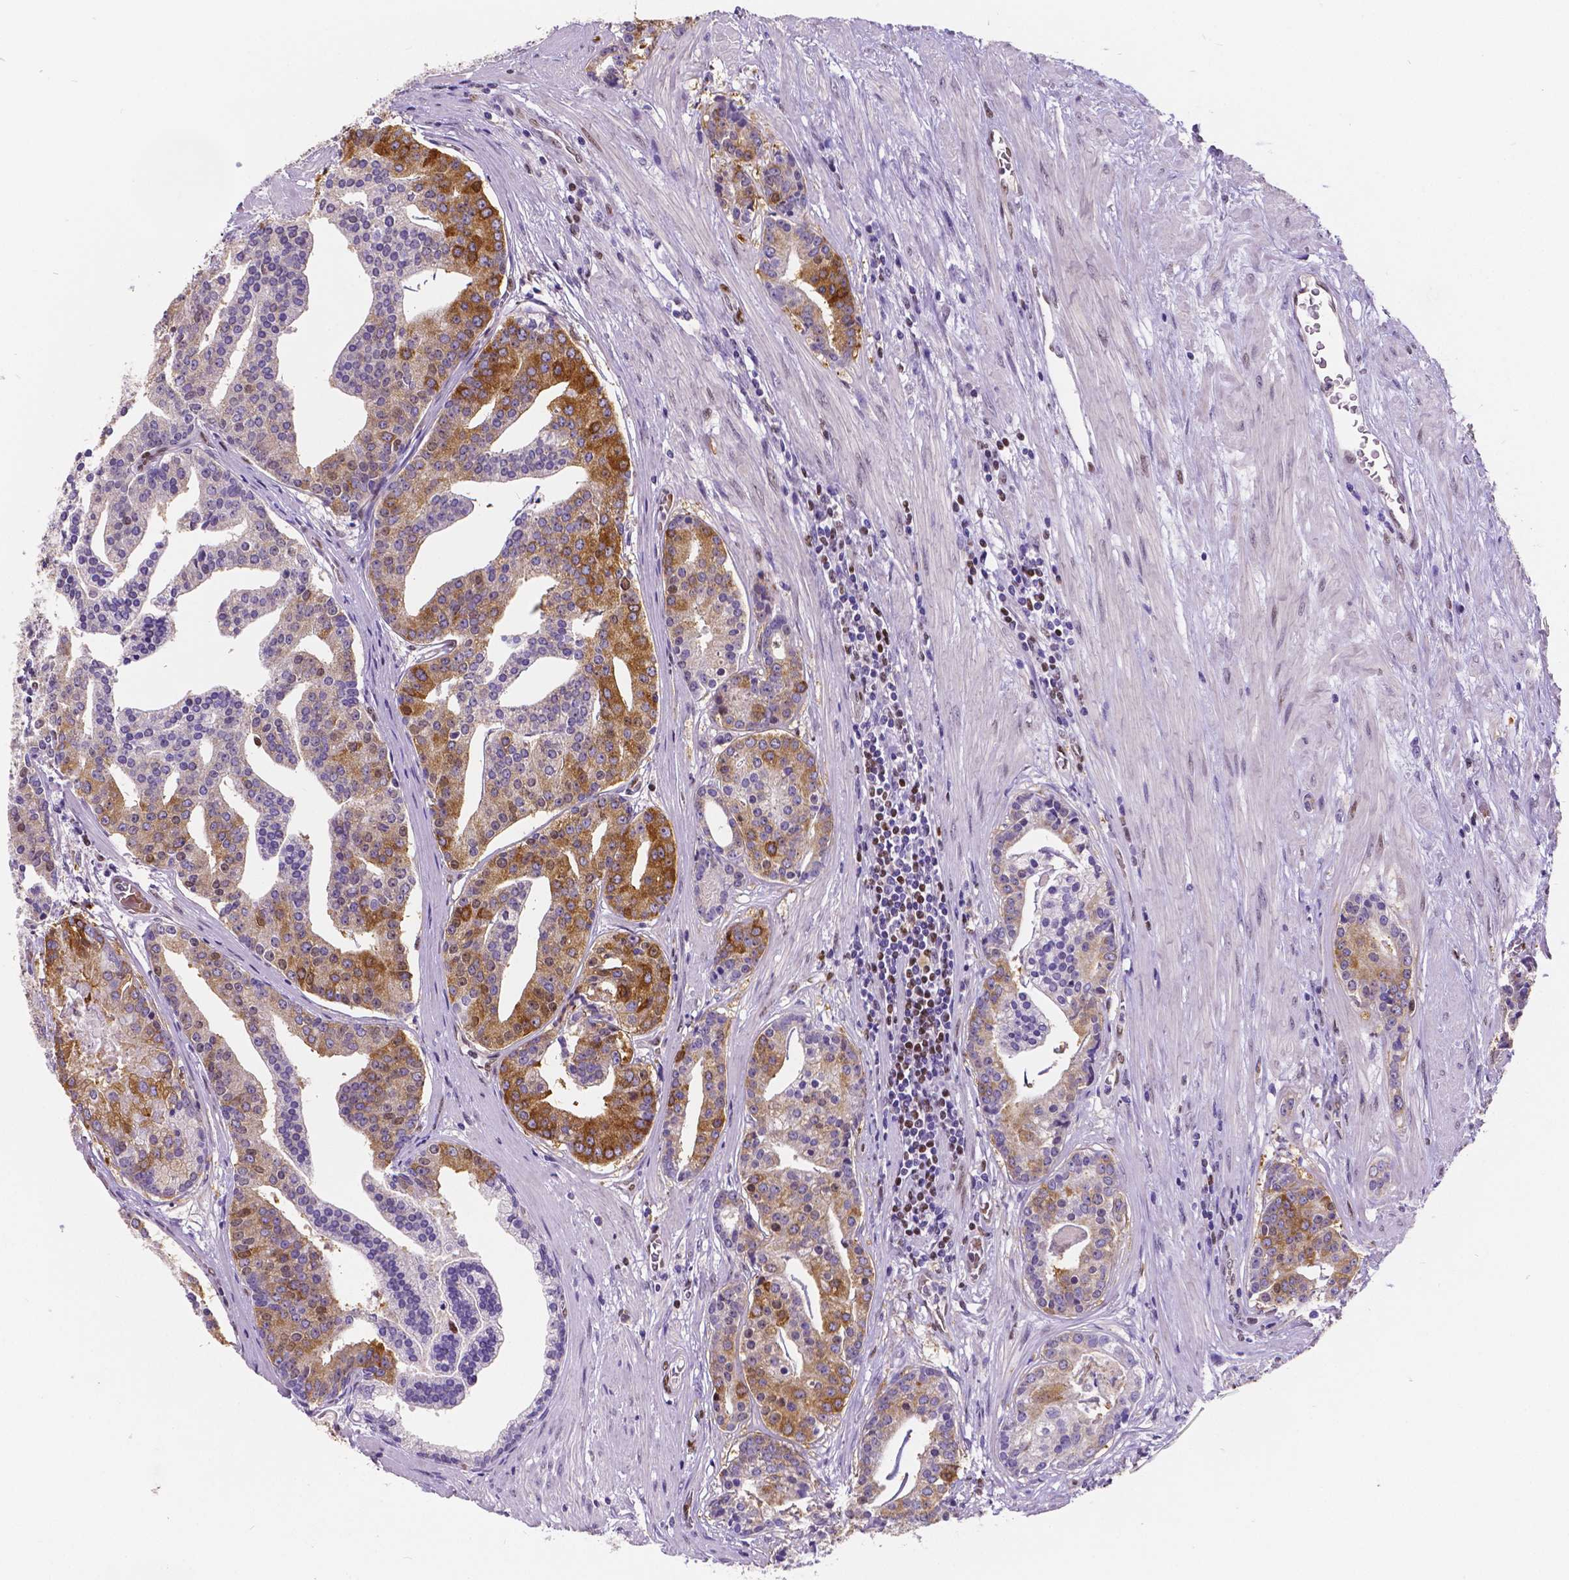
{"staining": {"intensity": "strong", "quantity": "25%-75%", "location": "cytoplasmic/membranous"}, "tissue": "prostate cancer", "cell_type": "Tumor cells", "image_type": "cancer", "snomed": [{"axis": "morphology", "description": "Adenocarcinoma, NOS"}, {"axis": "topography", "description": "Prostate and seminal vesicle, NOS"}, {"axis": "topography", "description": "Prostate"}], "caption": "Strong cytoplasmic/membranous expression for a protein is seen in approximately 25%-75% of tumor cells of prostate cancer using immunohistochemistry (IHC).", "gene": "MEF2C", "patient": {"sex": "male", "age": 44}}